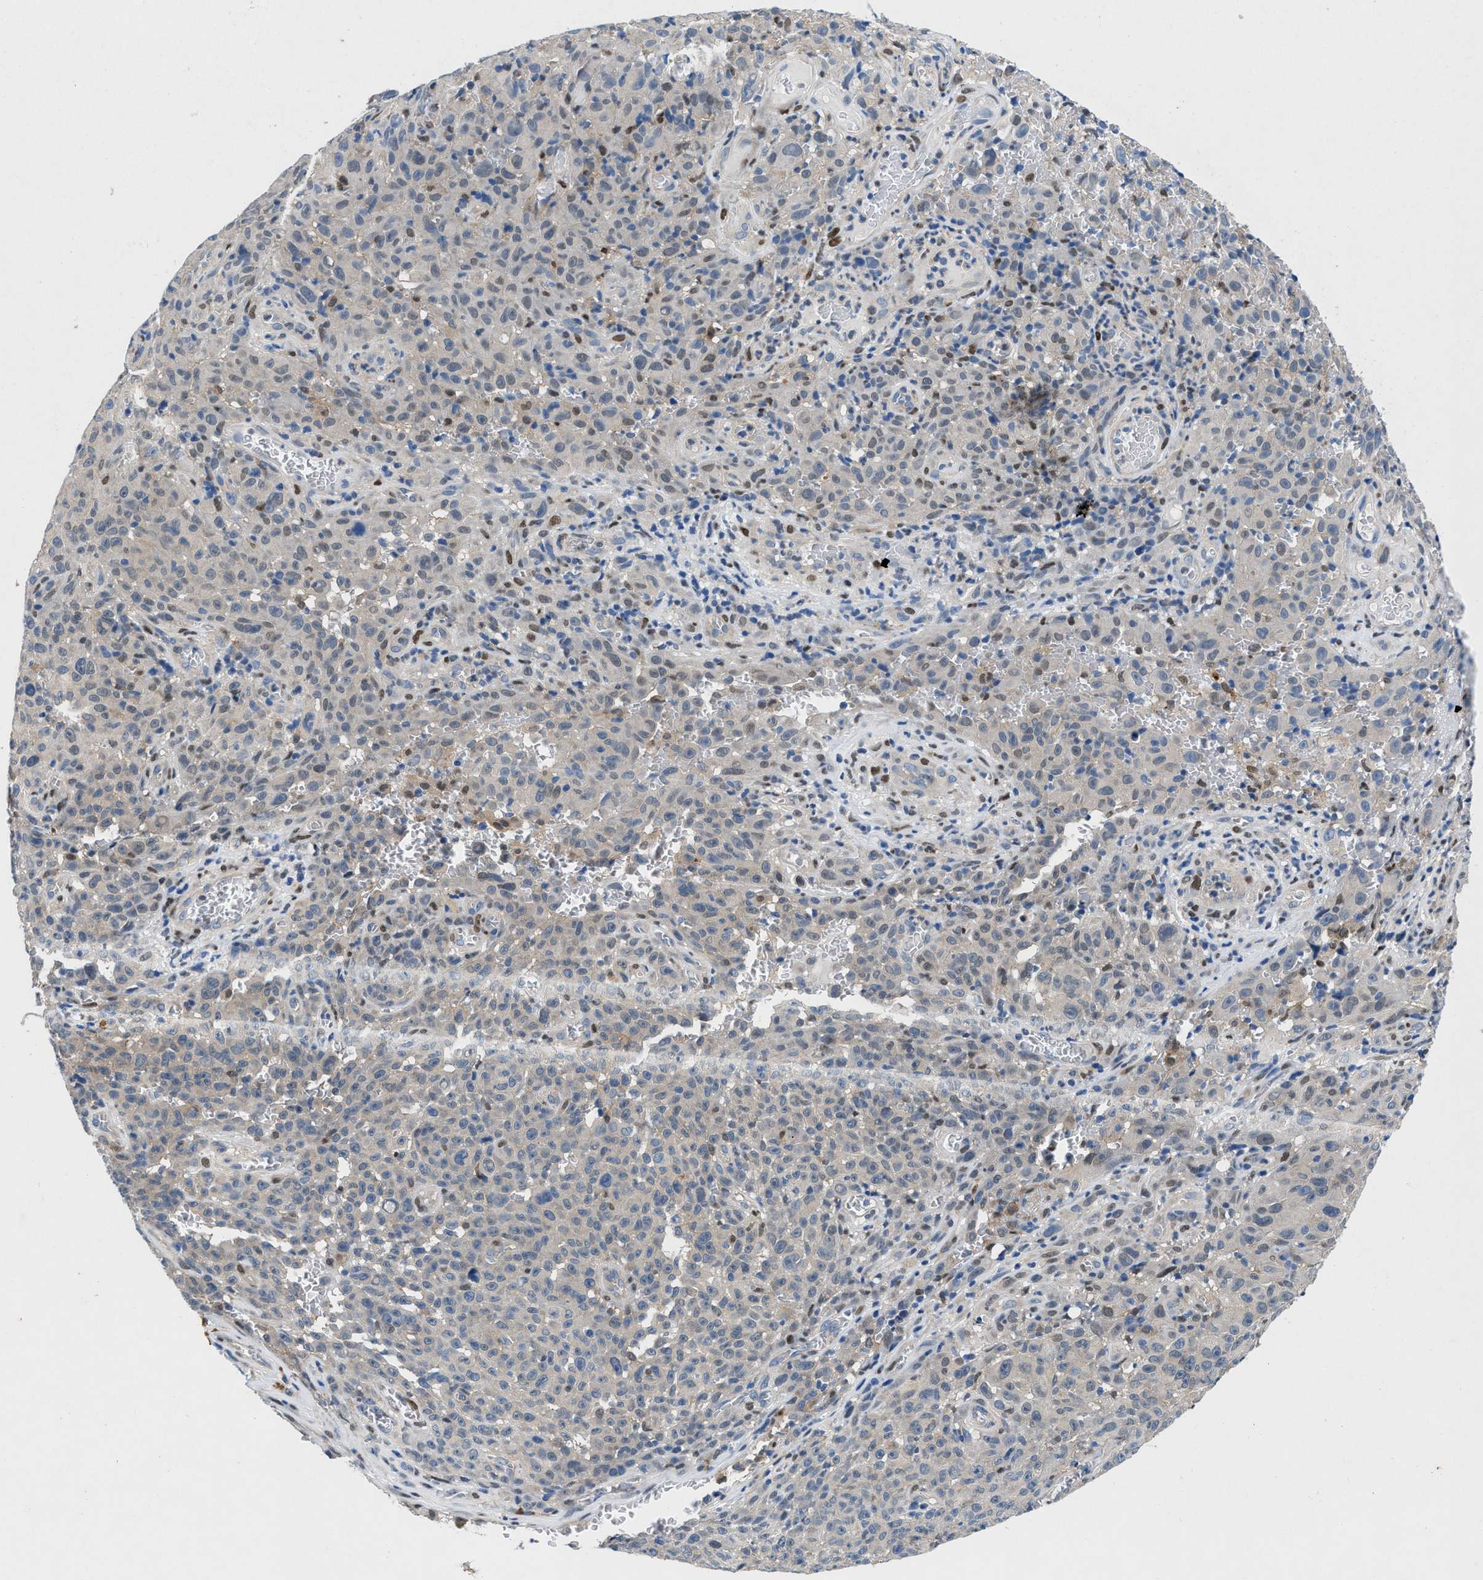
{"staining": {"intensity": "negative", "quantity": "none", "location": "none"}, "tissue": "melanoma", "cell_type": "Tumor cells", "image_type": "cancer", "snomed": [{"axis": "morphology", "description": "Malignant melanoma, NOS"}, {"axis": "topography", "description": "Skin"}], "caption": "This is an immunohistochemistry (IHC) micrograph of malignant melanoma. There is no staining in tumor cells.", "gene": "COPS2", "patient": {"sex": "female", "age": 82}}